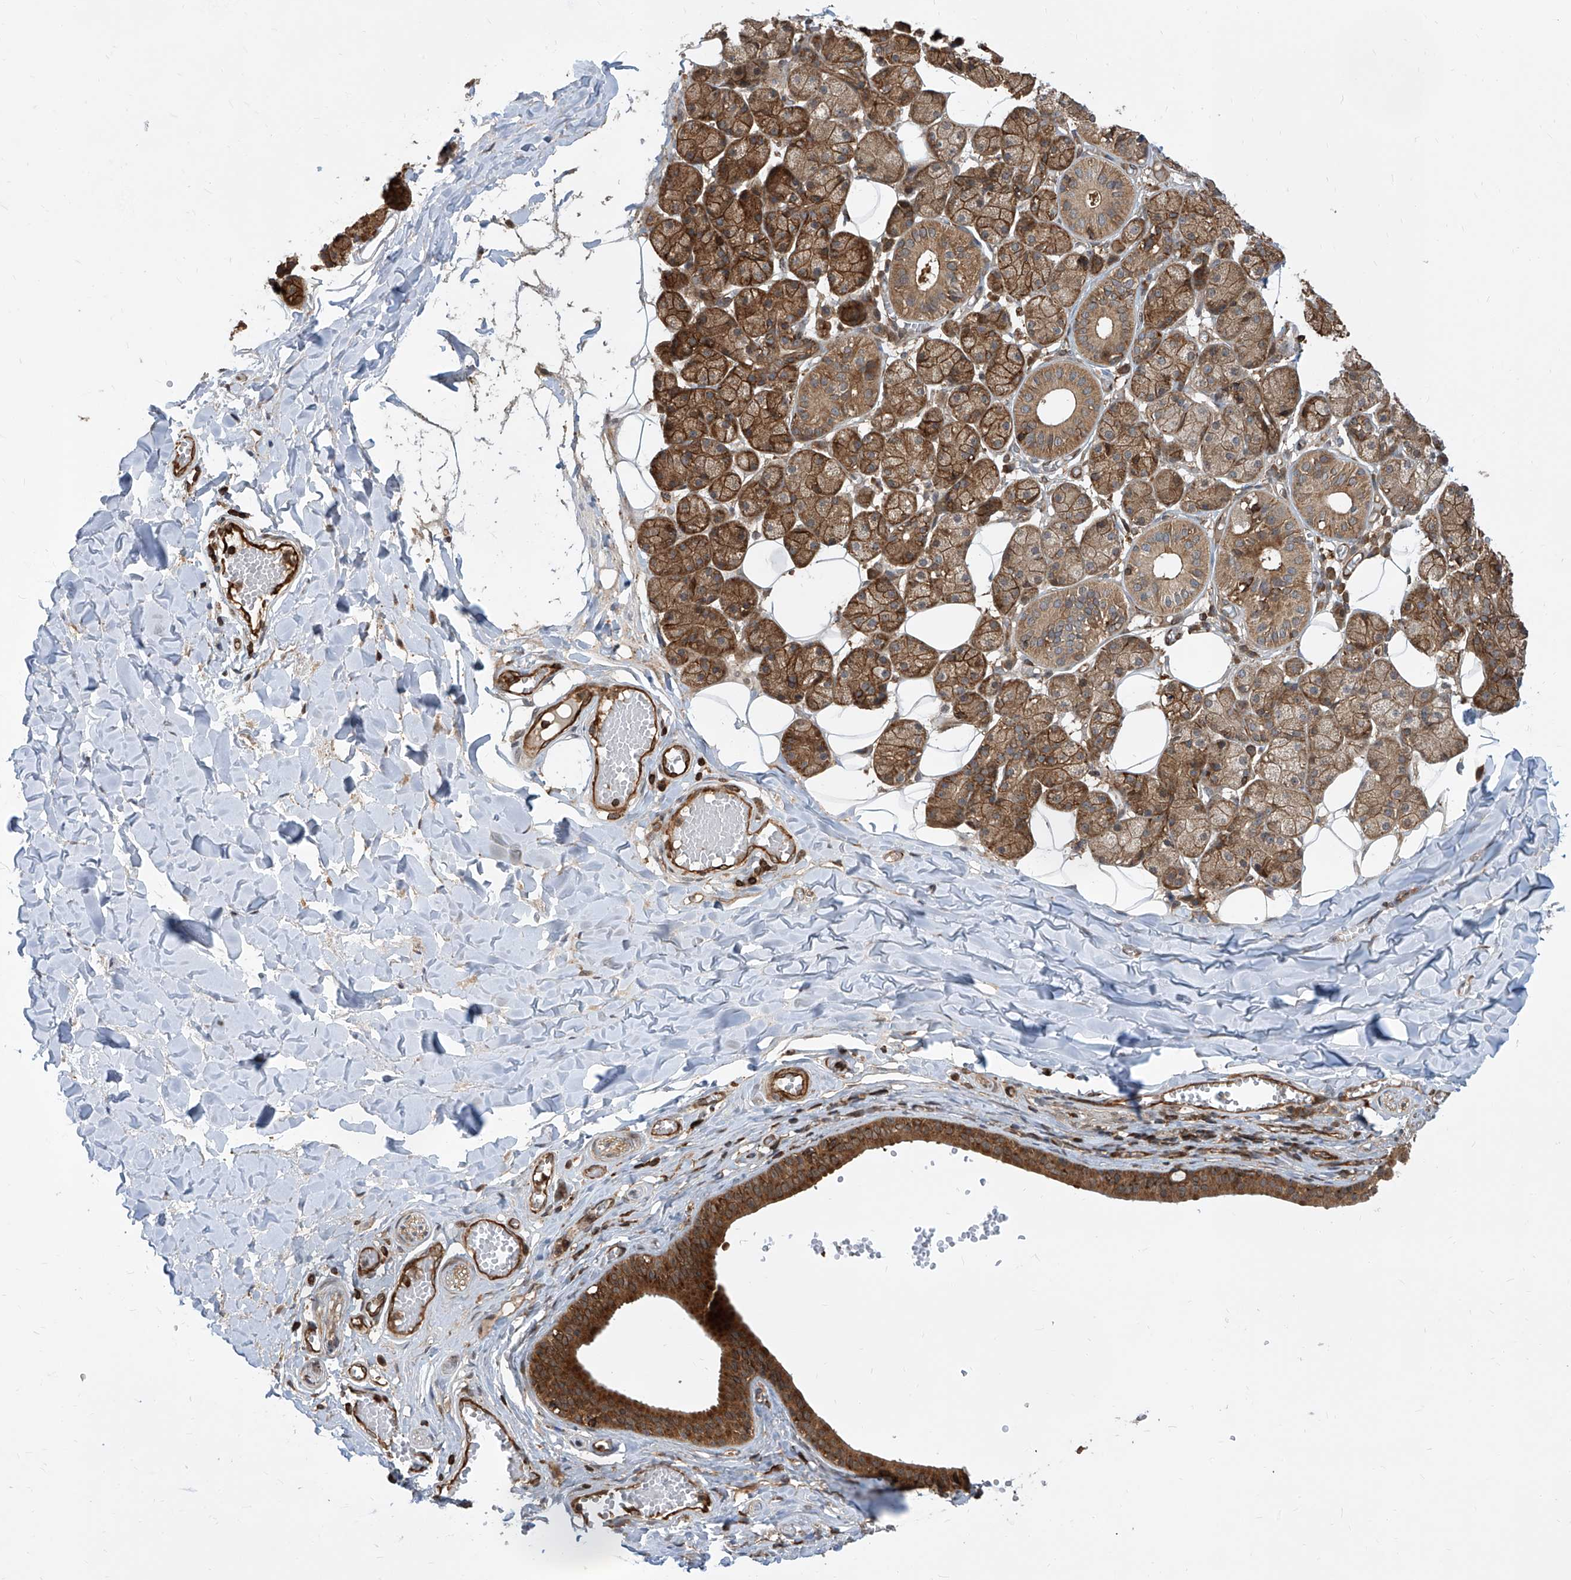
{"staining": {"intensity": "moderate", "quantity": ">75%", "location": "cytoplasmic/membranous"}, "tissue": "salivary gland", "cell_type": "Glandular cells", "image_type": "normal", "snomed": [{"axis": "morphology", "description": "Normal tissue, NOS"}, {"axis": "topography", "description": "Salivary gland"}], "caption": "Approximately >75% of glandular cells in normal salivary gland show moderate cytoplasmic/membranous protein positivity as visualized by brown immunohistochemical staining.", "gene": "MAGED2", "patient": {"sex": "female", "age": 33}}